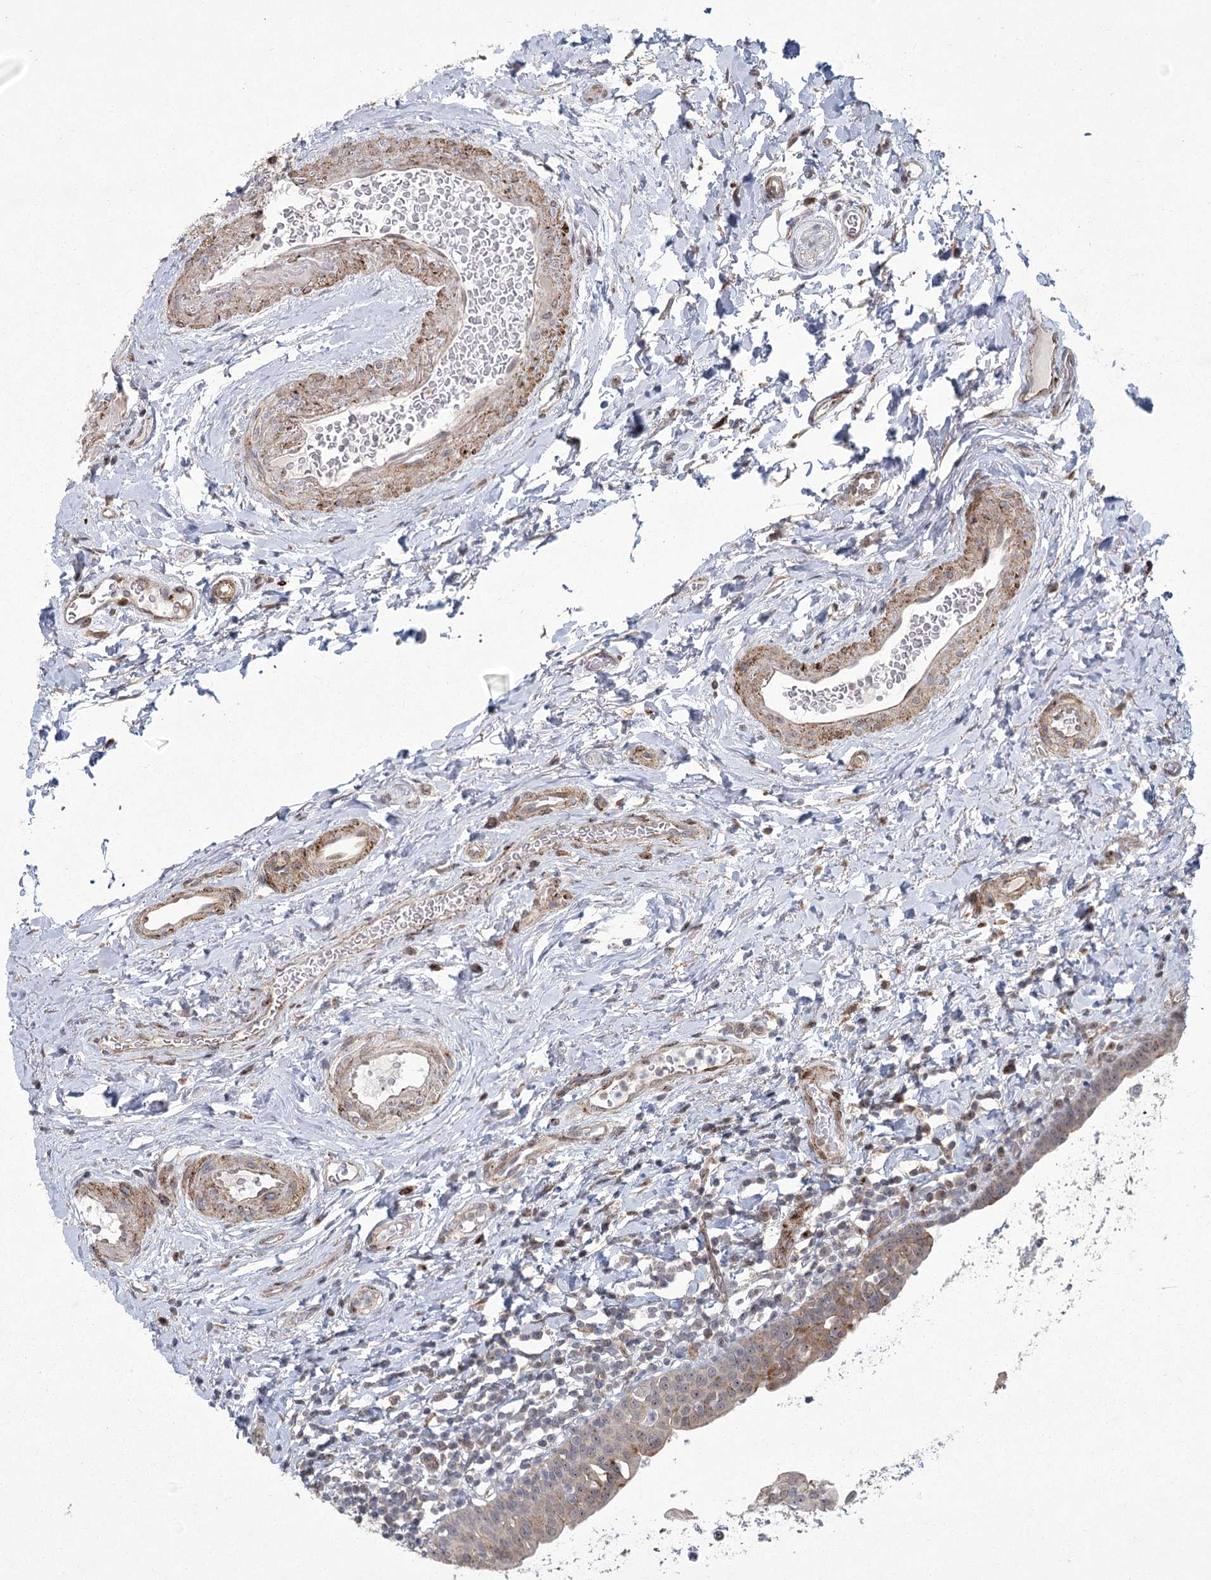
{"staining": {"intensity": "moderate", "quantity": "<25%", "location": "nuclear"}, "tissue": "urinary bladder", "cell_type": "Urothelial cells", "image_type": "normal", "snomed": [{"axis": "morphology", "description": "Normal tissue, NOS"}, {"axis": "topography", "description": "Urinary bladder"}], "caption": "Protein analysis of benign urinary bladder reveals moderate nuclear positivity in about <25% of urothelial cells. (DAB (3,3'-diaminobenzidine) IHC with brightfield microscopy, high magnification).", "gene": "PARM1", "patient": {"sex": "male", "age": 83}}